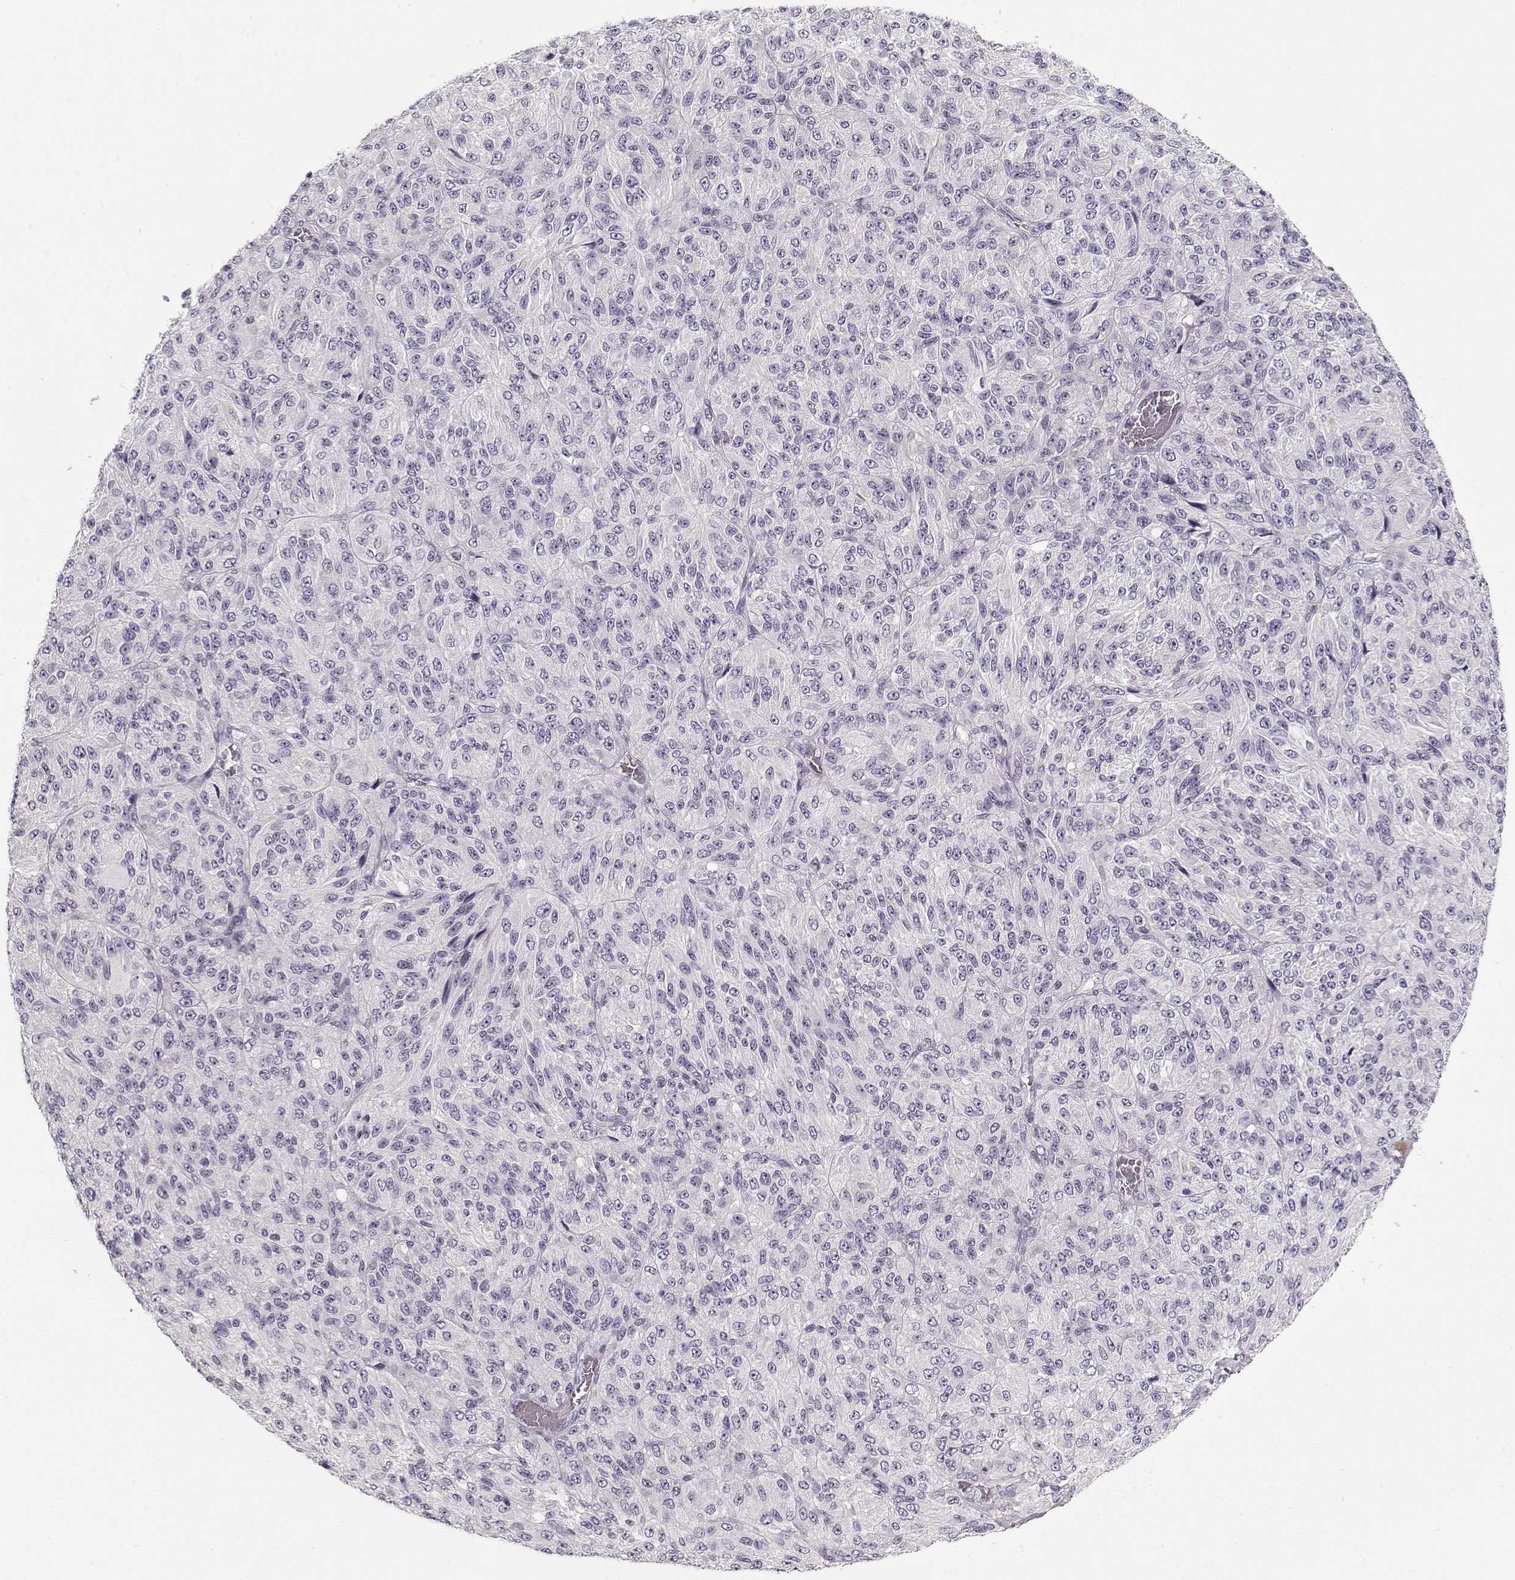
{"staining": {"intensity": "negative", "quantity": "none", "location": "none"}, "tissue": "melanoma", "cell_type": "Tumor cells", "image_type": "cancer", "snomed": [{"axis": "morphology", "description": "Malignant melanoma, Metastatic site"}, {"axis": "topography", "description": "Brain"}], "caption": "Melanoma stained for a protein using immunohistochemistry reveals no staining tumor cells.", "gene": "LUM", "patient": {"sex": "female", "age": 56}}